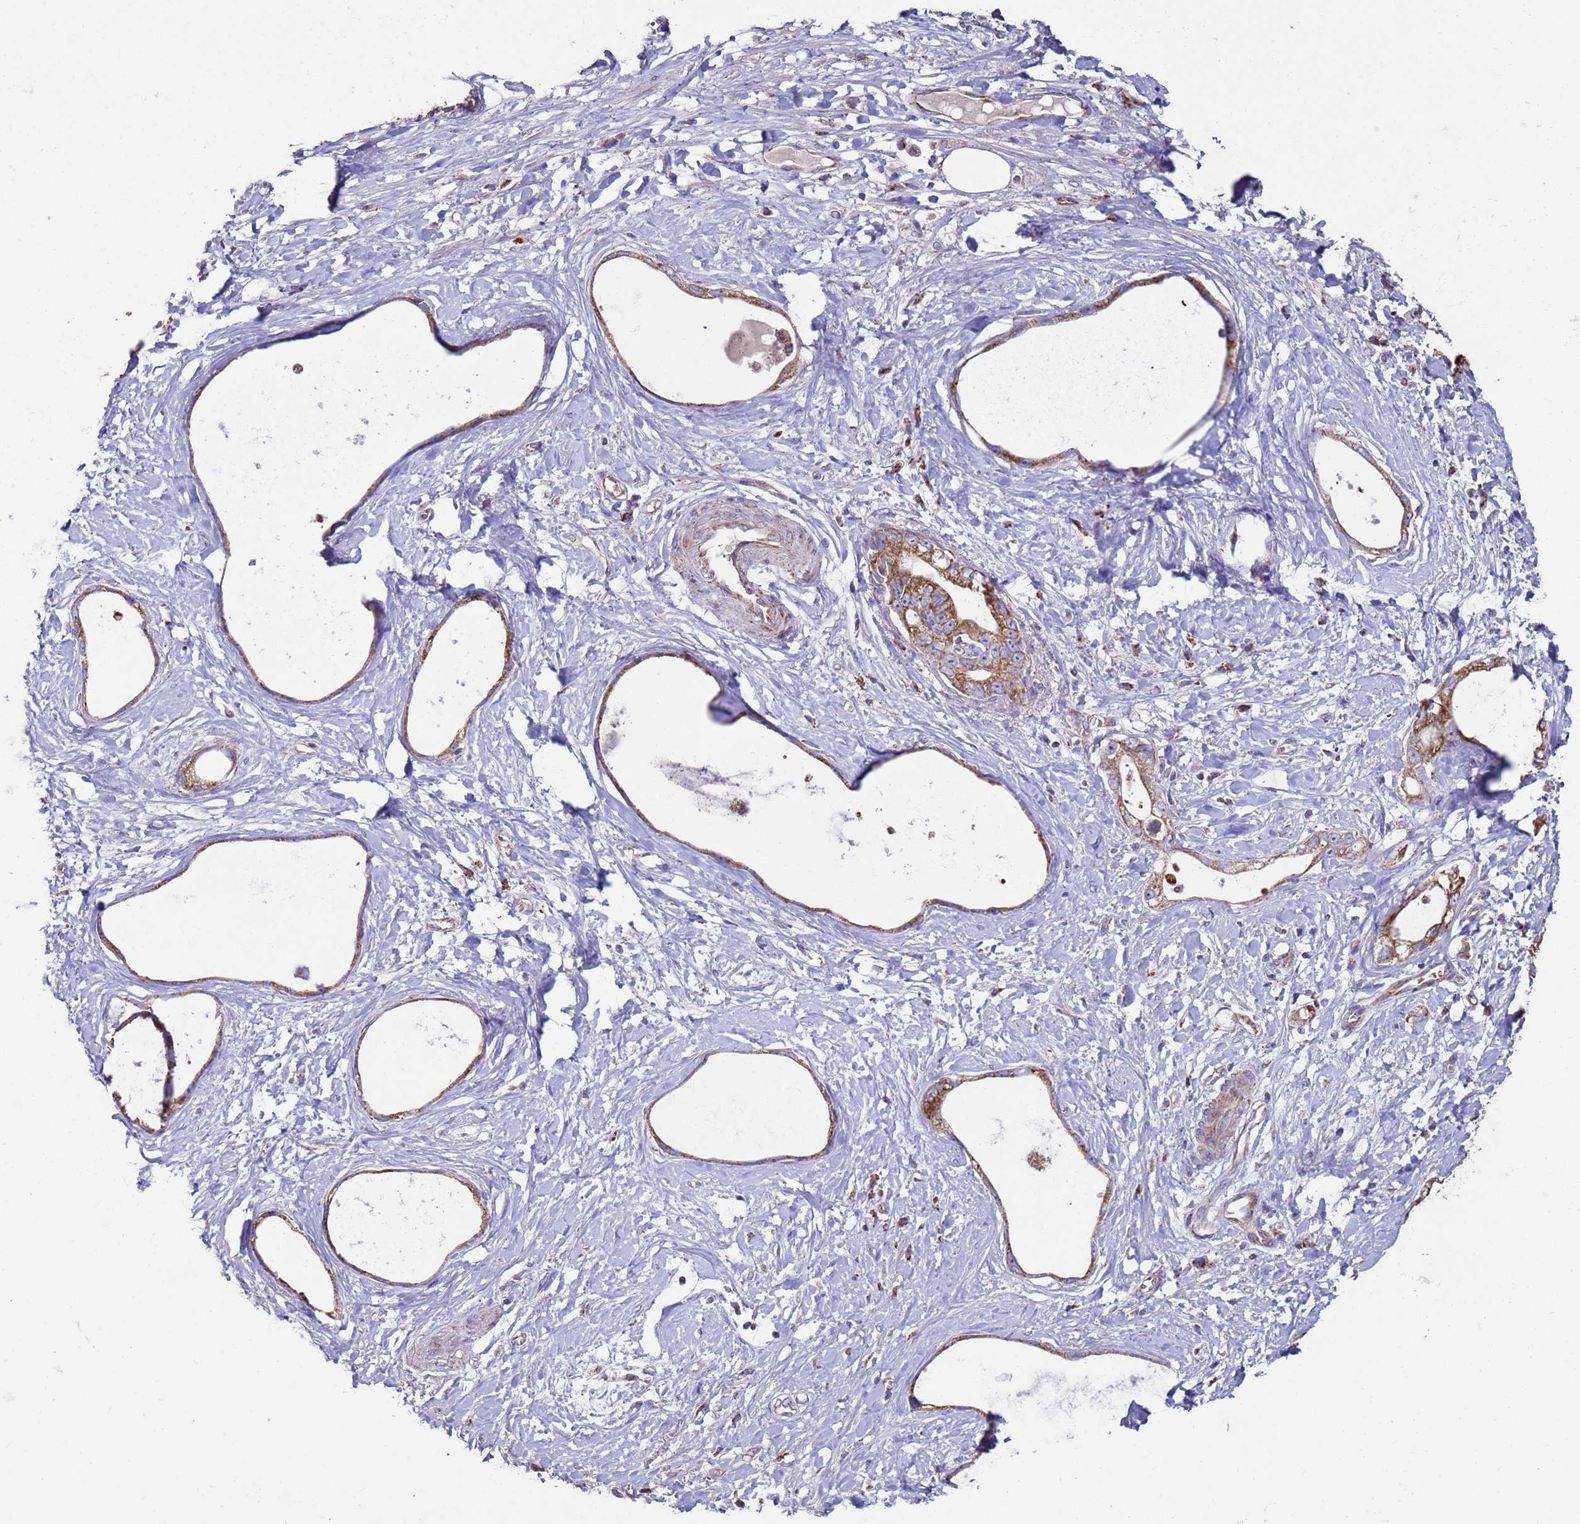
{"staining": {"intensity": "moderate", "quantity": ">75%", "location": "cytoplasmic/membranous"}, "tissue": "stomach cancer", "cell_type": "Tumor cells", "image_type": "cancer", "snomed": [{"axis": "morphology", "description": "Adenocarcinoma, NOS"}, {"axis": "topography", "description": "Stomach"}], "caption": "This is a histology image of immunohistochemistry staining of stomach cancer, which shows moderate staining in the cytoplasmic/membranous of tumor cells.", "gene": "FBXO33", "patient": {"sex": "male", "age": 55}}